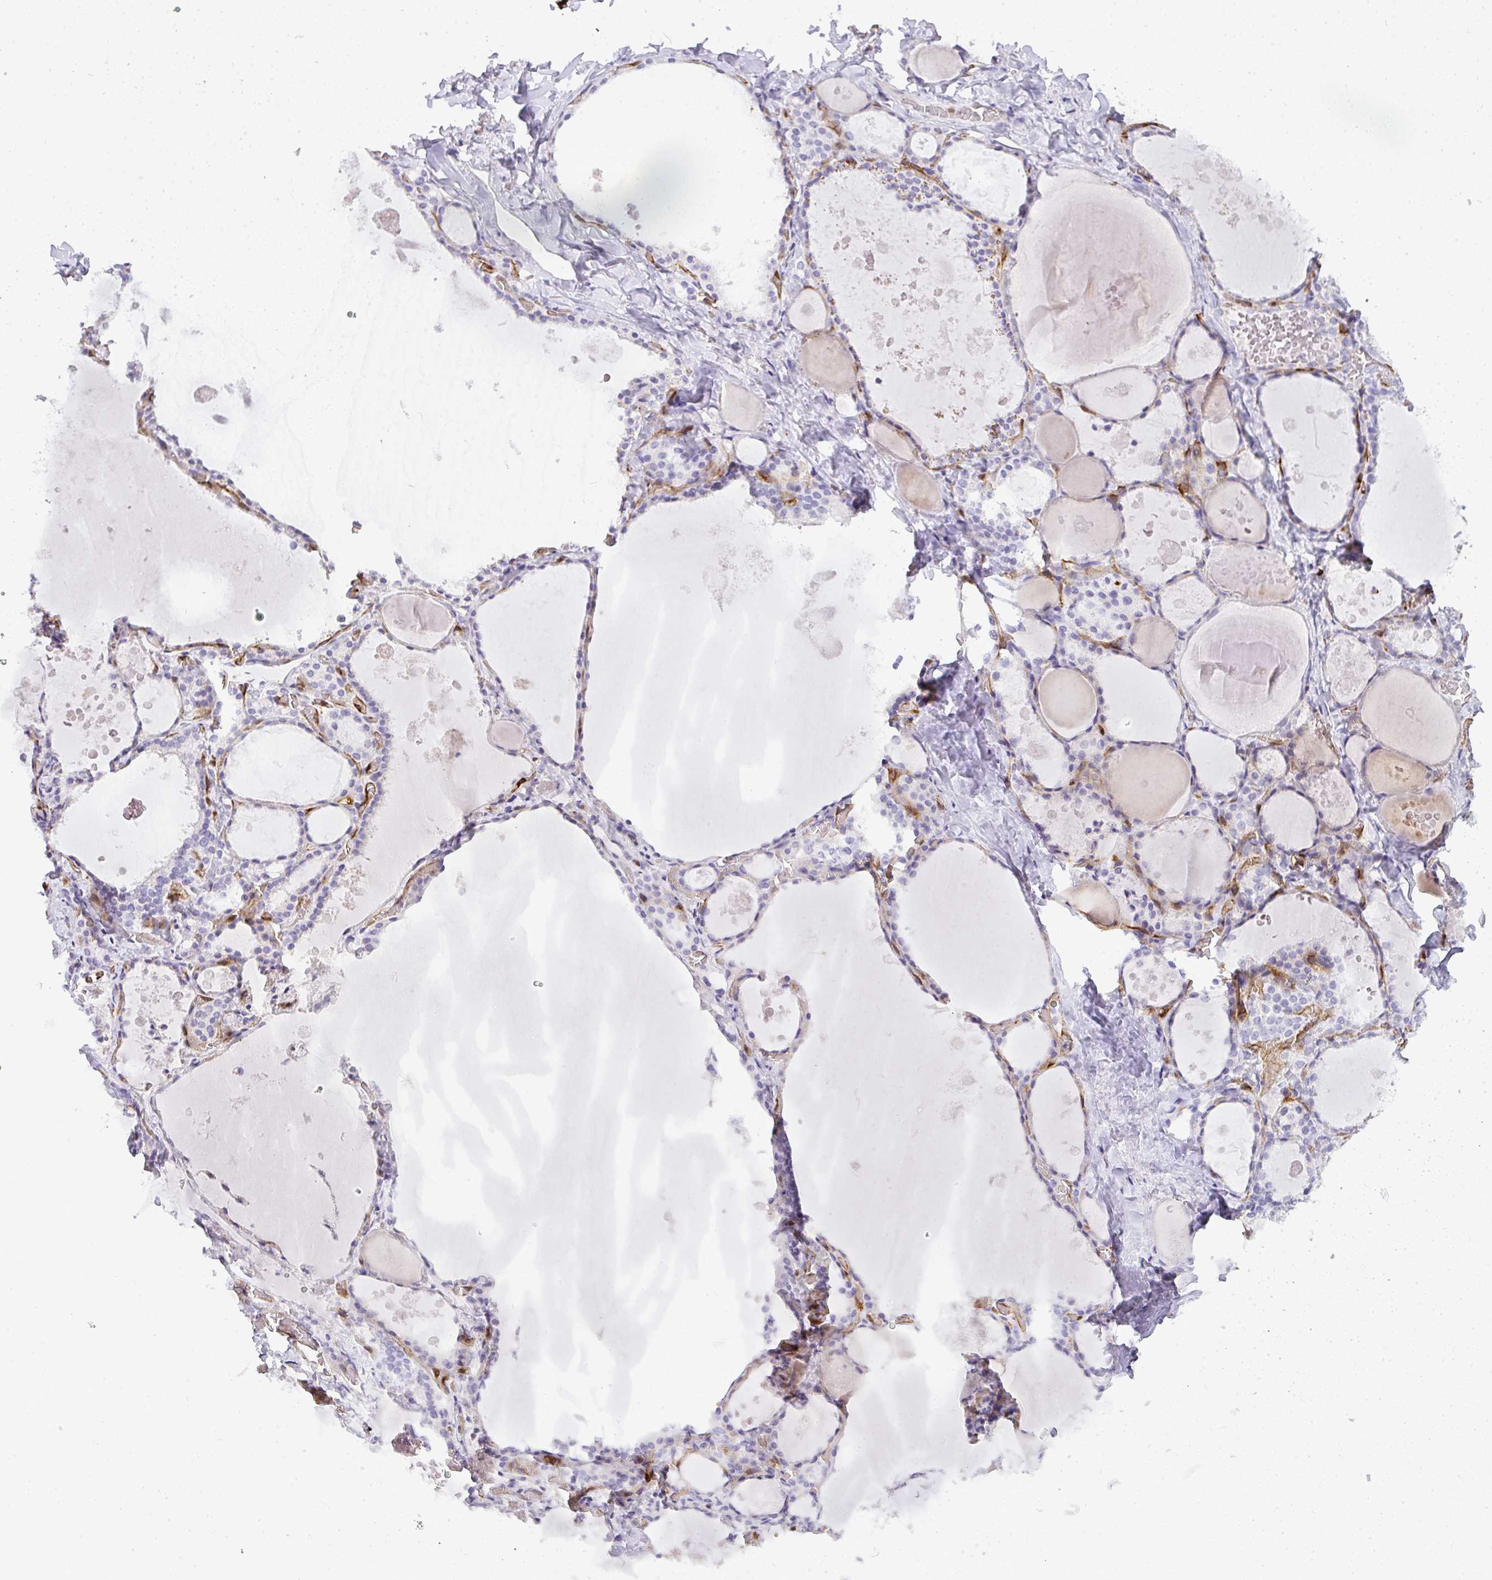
{"staining": {"intensity": "negative", "quantity": "none", "location": "none"}, "tissue": "thyroid gland", "cell_type": "Glandular cells", "image_type": "normal", "snomed": [{"axis": "morphology", "description": "Normal tissue, NOS"}, {"axis": "topography", "description": "Thyroid gland"}], "caption": "Benign thyroid gland was stained to show a protein in brown. There is no significant staining in glandular cells. (Immunohistochemistry (ihc), brightfield microscopy, high magnification).", "gene": "LIPE", "patient": {"sex": "male", "age": 56}}